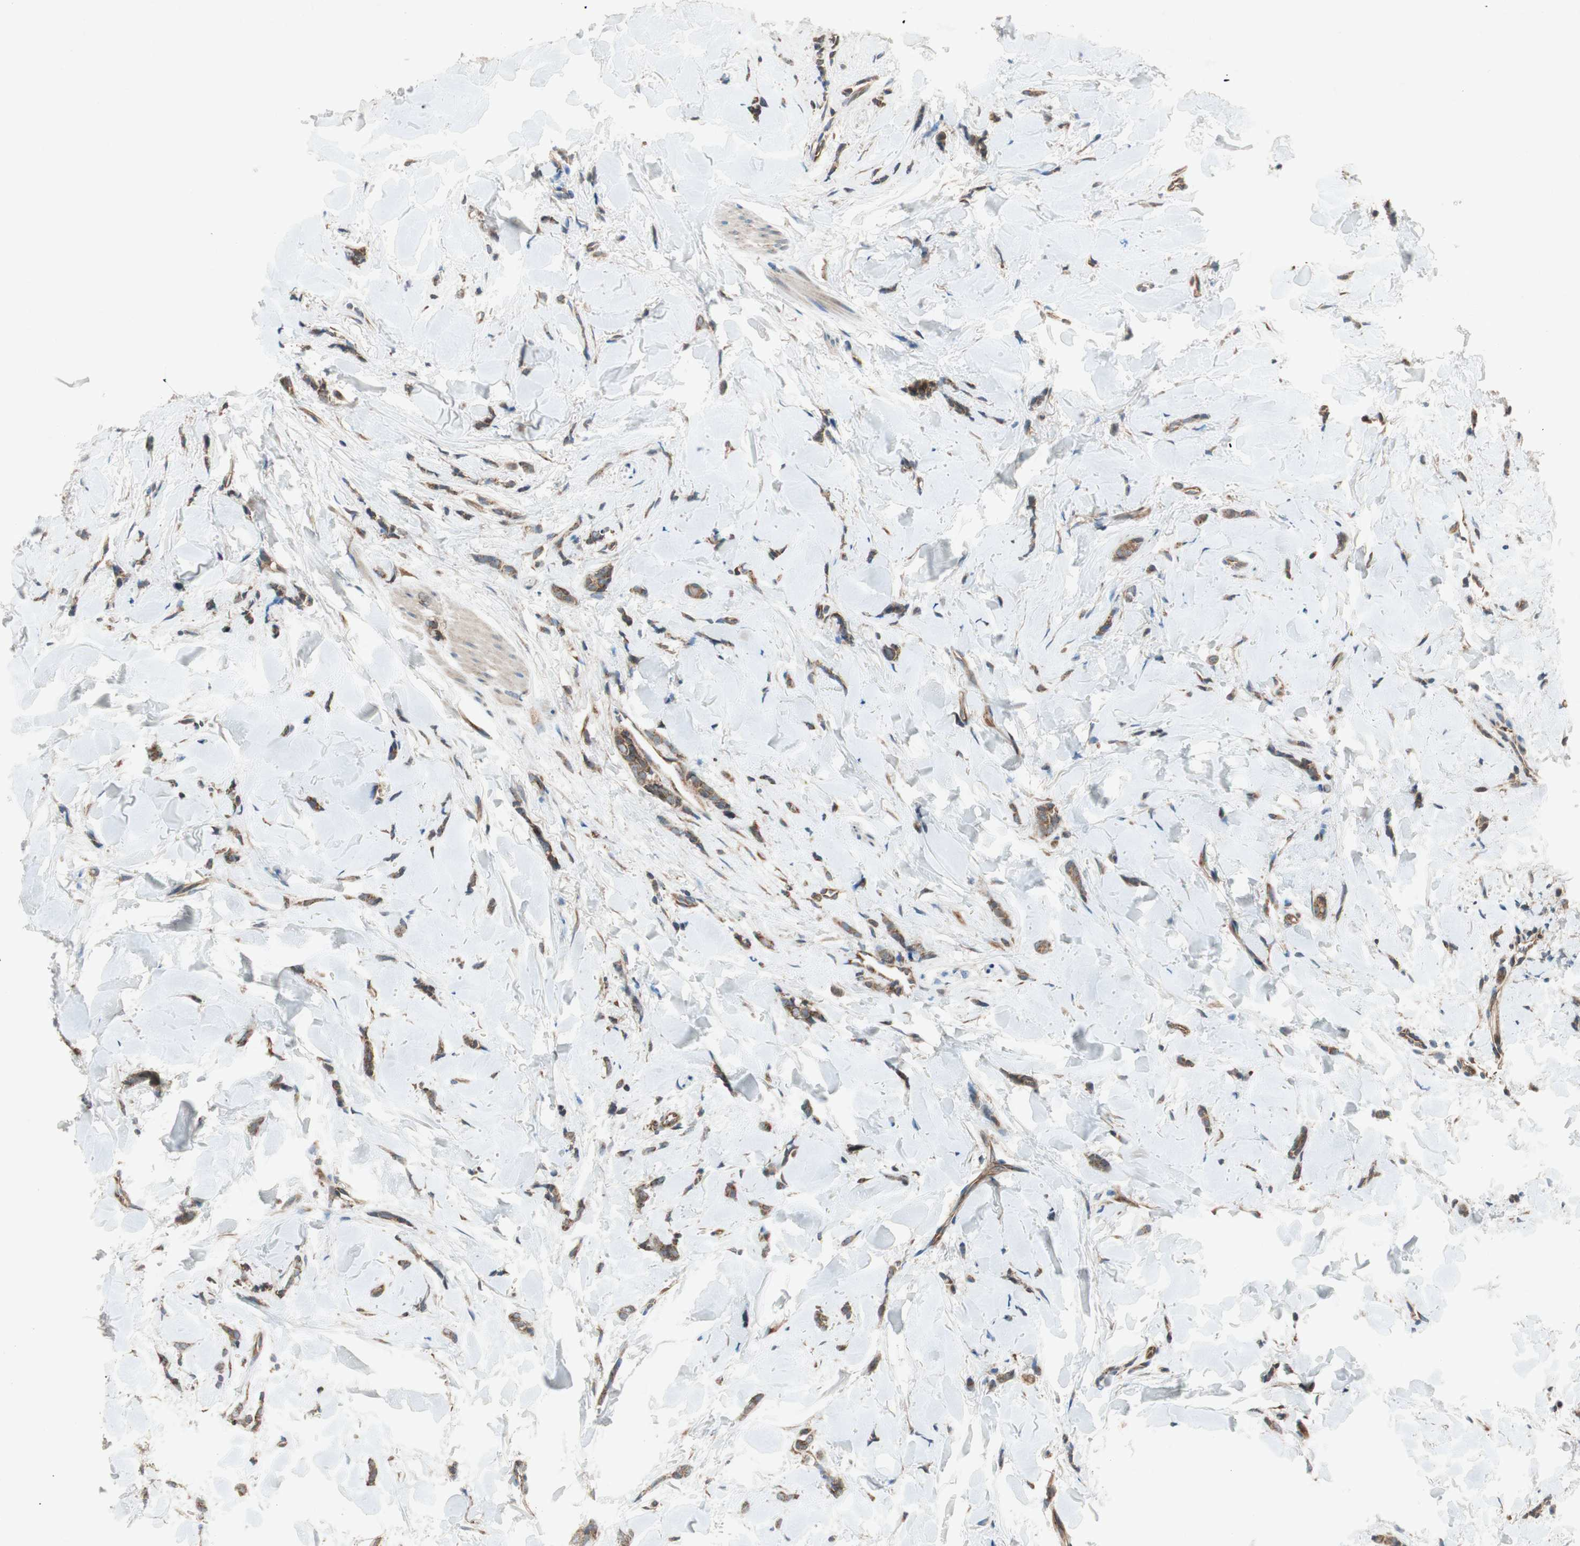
{"staining": {"intensity": "moderate", "quantity": ">75%", "location": "cytoplasmic/membranous"}, "tissue": "breast cancer", "cell_type": "Tumor cells", "image_type": "cancer", "snomed": [{"axis": "morphology", "description": "Lobular carcinoma"}, {"axis": "topography", "description": "Skin"}, {"axis": "topography", "description": "Breast"}], "caption": "This image exhibits IHC staining of breast cancer (lobular carcinoma), with medium moderate cytoplasmic/membranous expression in approximately >75% of tumor cells.", "gene": "CHADL", "patient": {"sex": "female", "age": 46}}